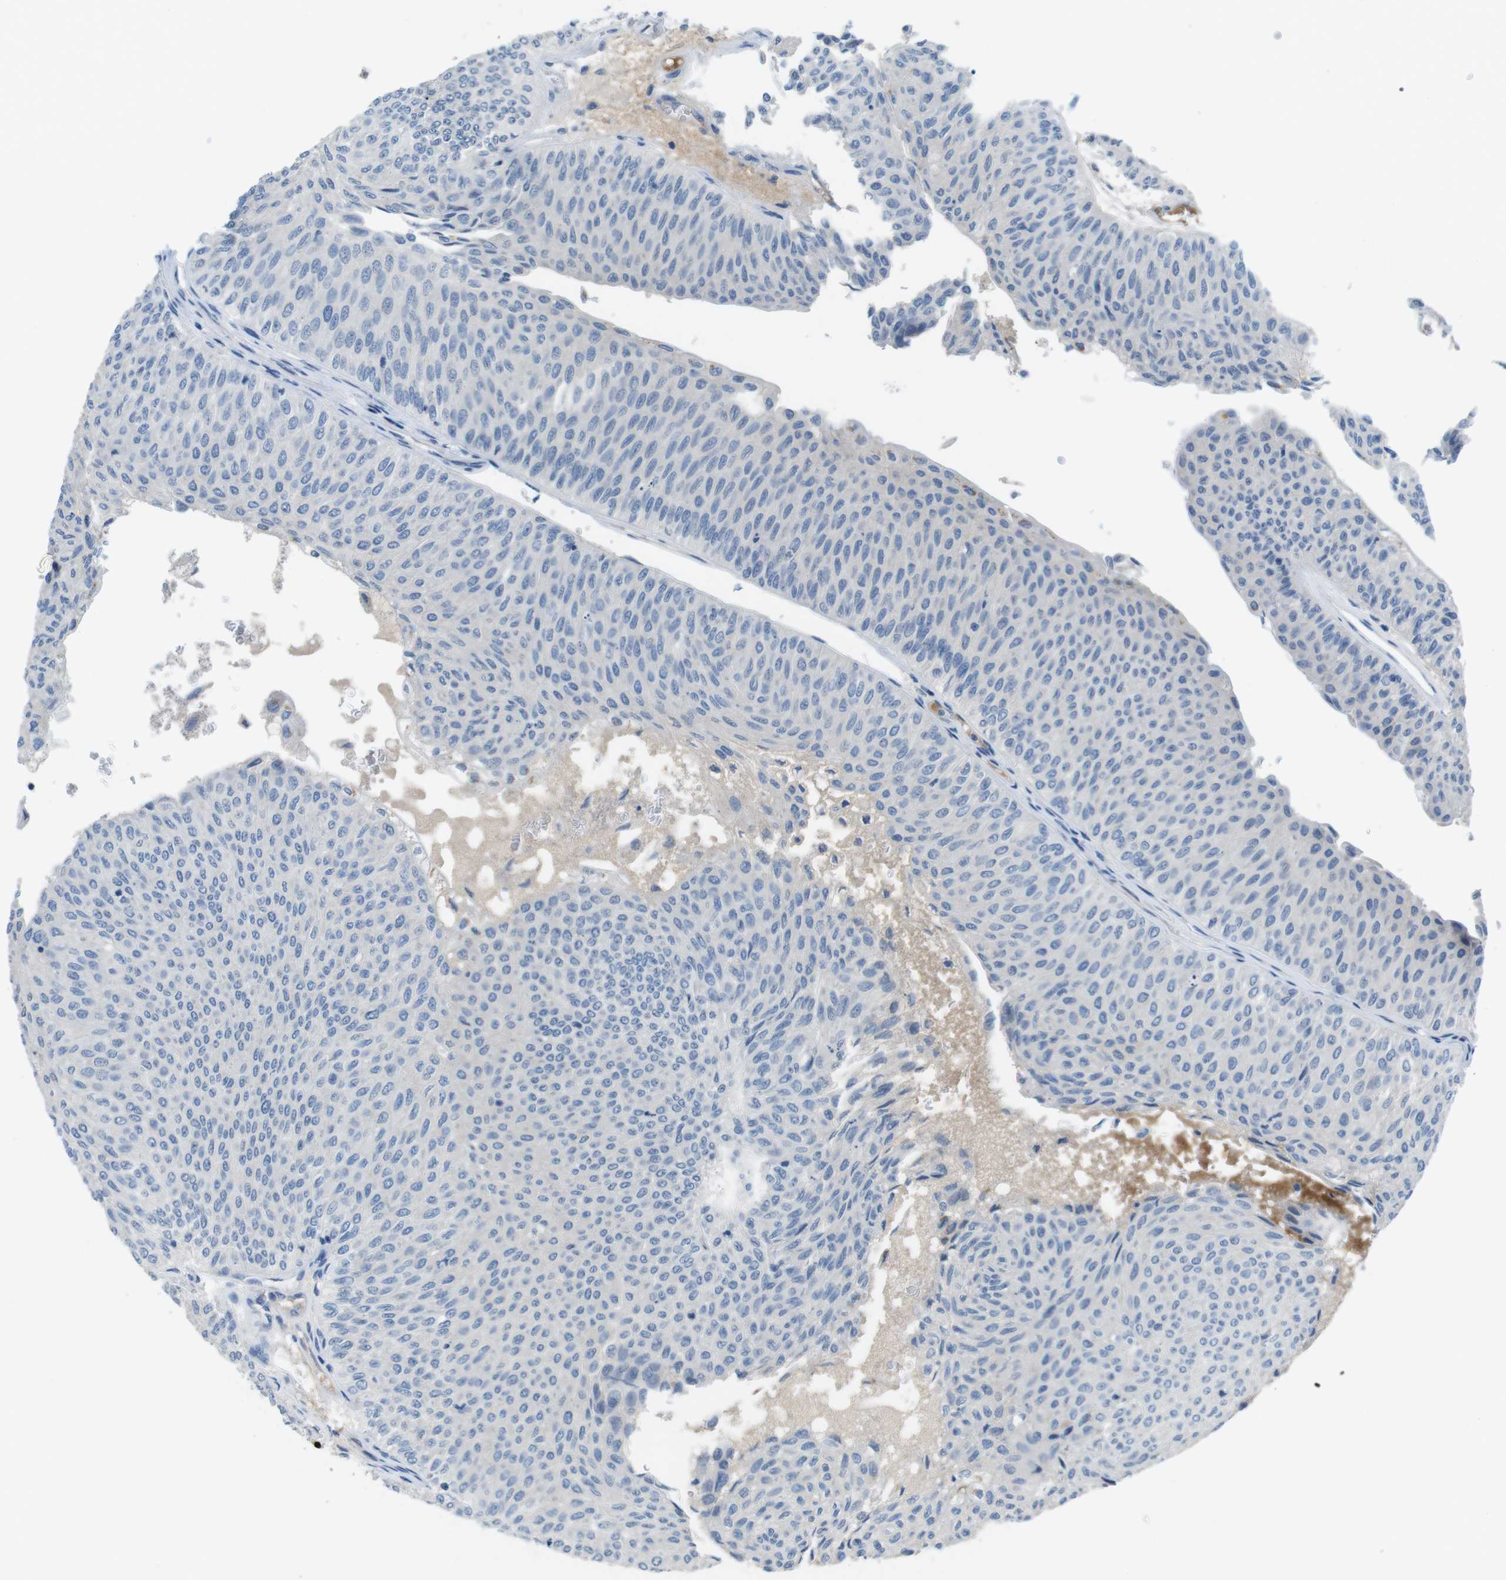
{"staining": {"intensity": "negative", "quantity": "none", "location": "none"}, "tissue": "urothelial cancer", "cell_type": "Tumor cells", "image_type": "cancer", "snomed": [{"axis": "morphology", "description": "Urothelial carcinoma, Low grade"}, {"axis": "topography", "description": "Urinary bladder"}], "caption": "High magnification brightfield microscopy of low-grade urothelial carcinoma stained with DAB (3,3'-diaminobenzidine) (brown) and counterstained with hematoxylin (blue): tumor cells show no significant positivity.", "gene": "SLC35A3", "patient": {"sex": "male", "age": 78}}